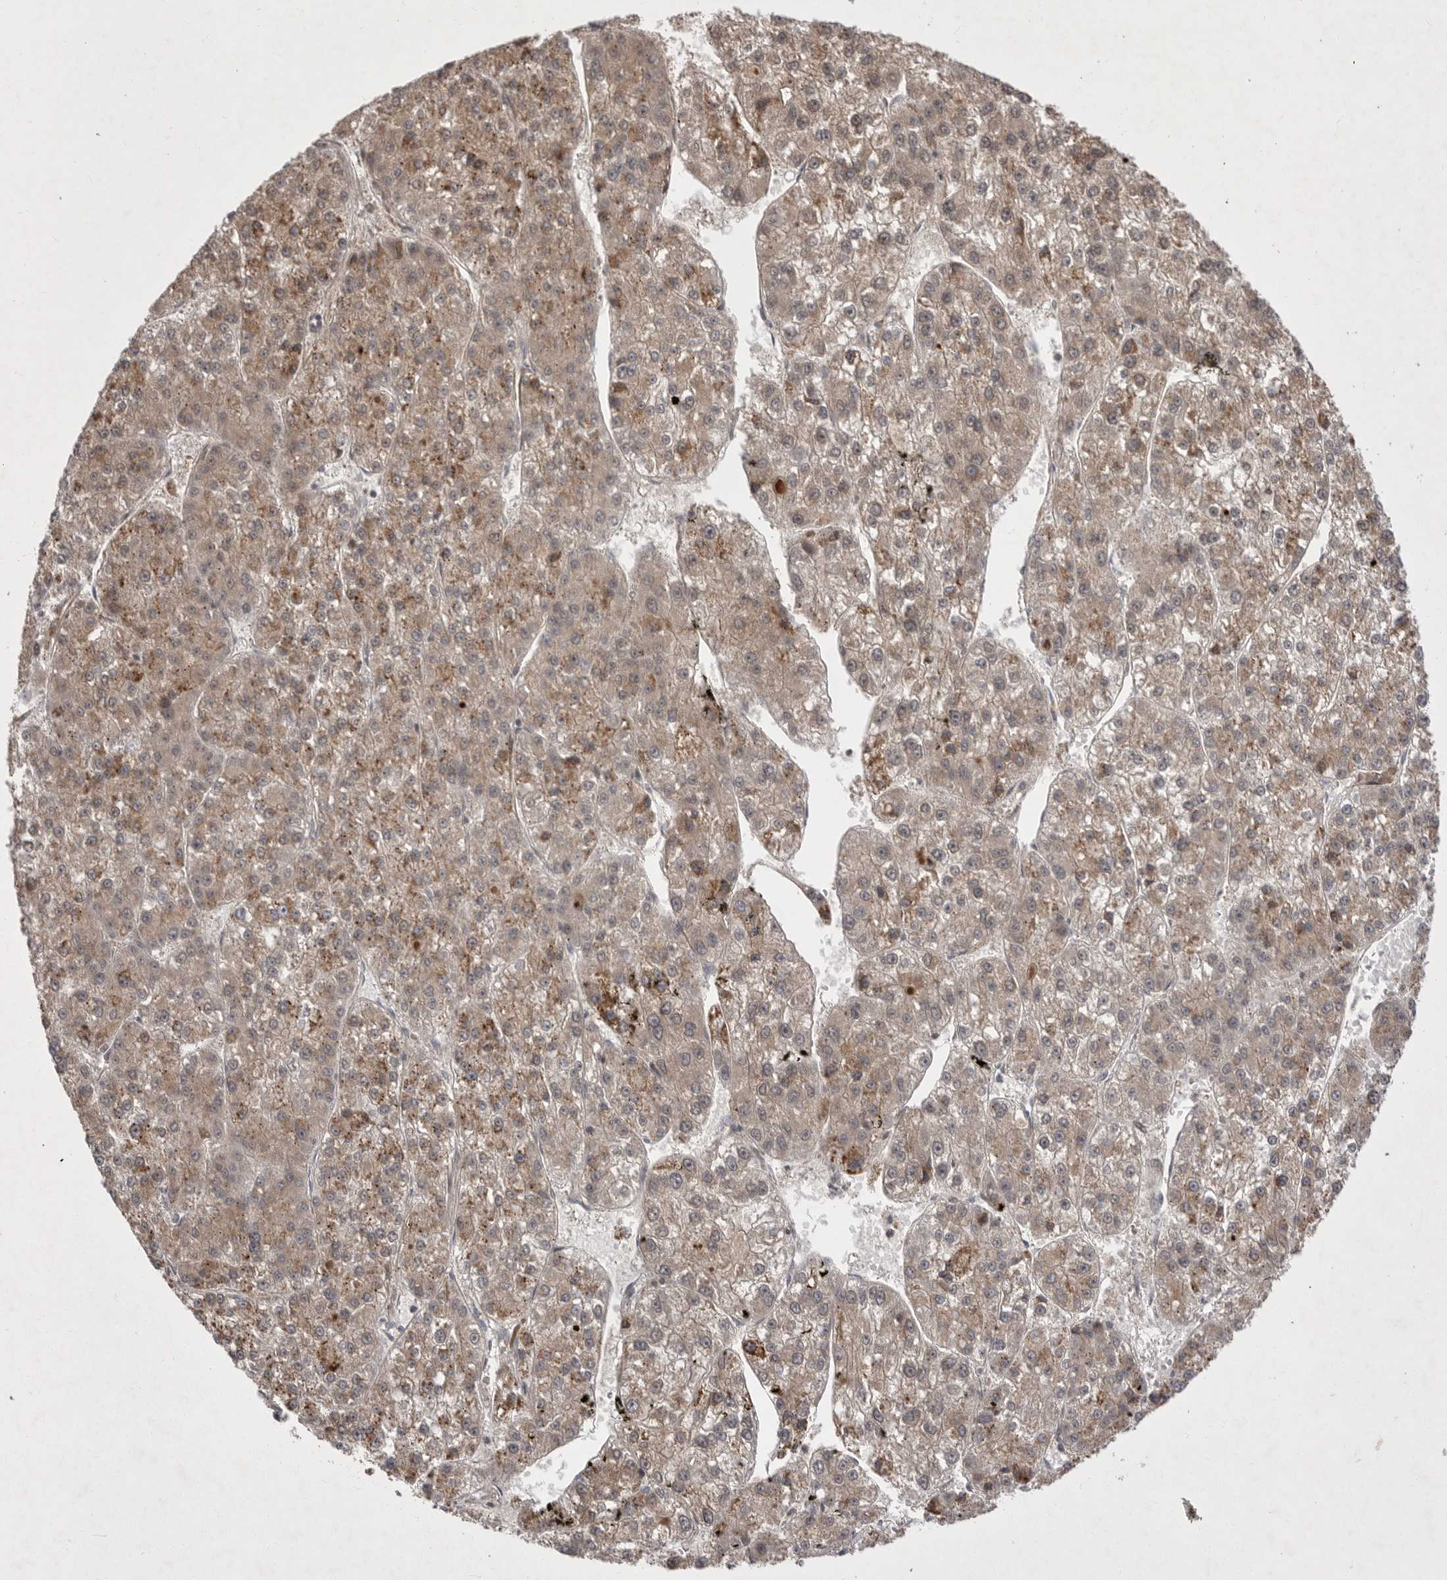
{"staining": {"intensity": "moderate", "quantity": ">75%", "location": "cytoplasmic/membranous"}, "tissue": "liver cancer", "cell_type": "Tumor cells", "image_type": "cancer", "snomed": [{"axis": "morphology", "description": "Carcinoma, Hepatocellular, NOS"}, {"axis": "topography", "description": "Liver"}], "caption": "Brown immunohistochemical staining in liver hepatocellular carcinoma displays moderate cytoplasmic/membranous positivity in approximately >75% of tumor cells.", "gene": "KYAT3", "patient": {"sex": "female", "age": 73}}